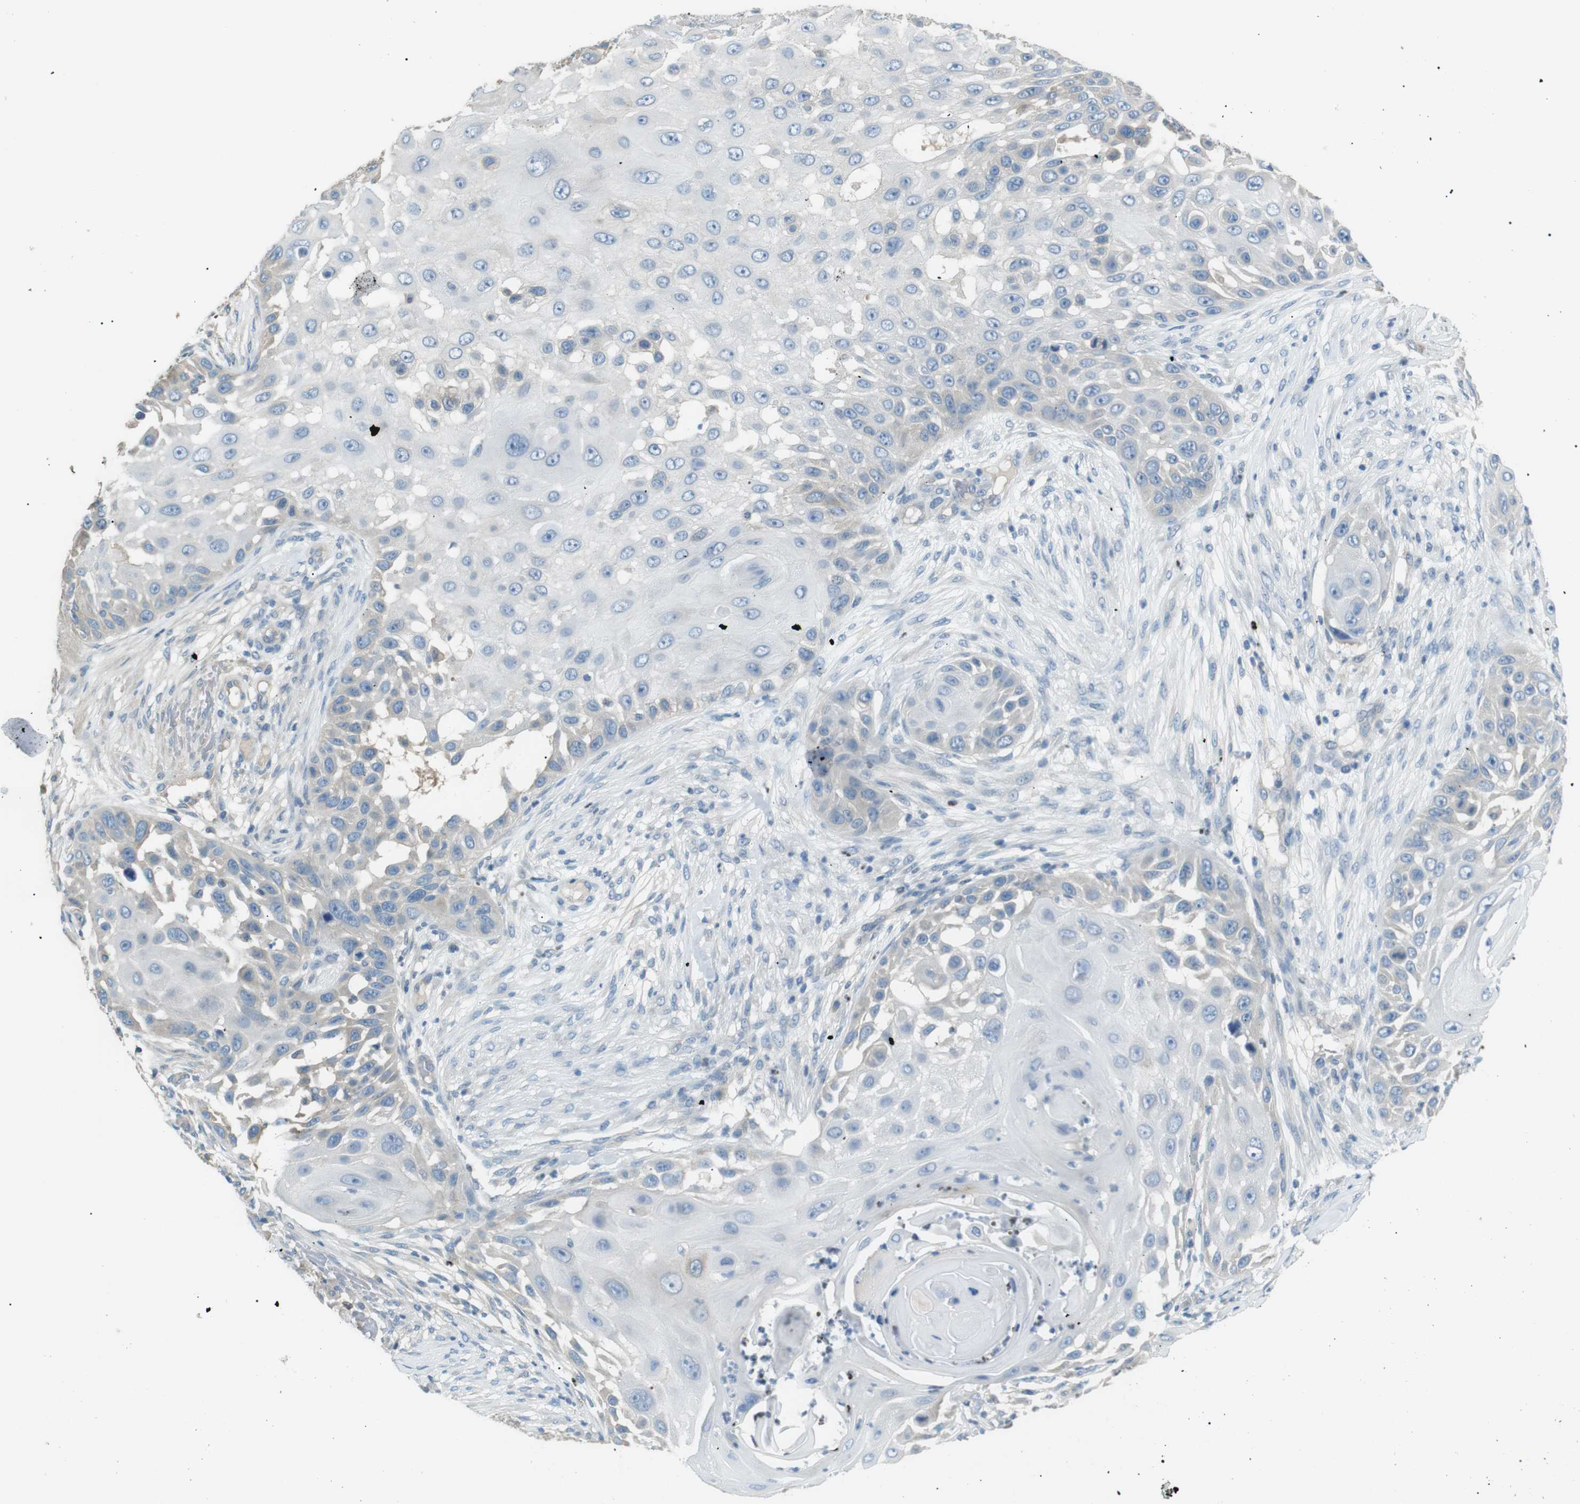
{"staining": {"intensity": "negative", "quantity": "none", "location": "none"}, "tissue": "skin cancer", "cell_type": "Tumor cells", "image_type": "cancer", "snomed": [{"axis": "morphology", "description": "Squamous cell carcinoma, NOS"}, {"axis": "topography", "description": "Skin"}], "caption": "Squamous cell carcinoma (skin) stained for a protein using IHC demonstrates no expression tumor cells.", "gene": "CDH26", "patient": {"sex": "female", "age": 44}}